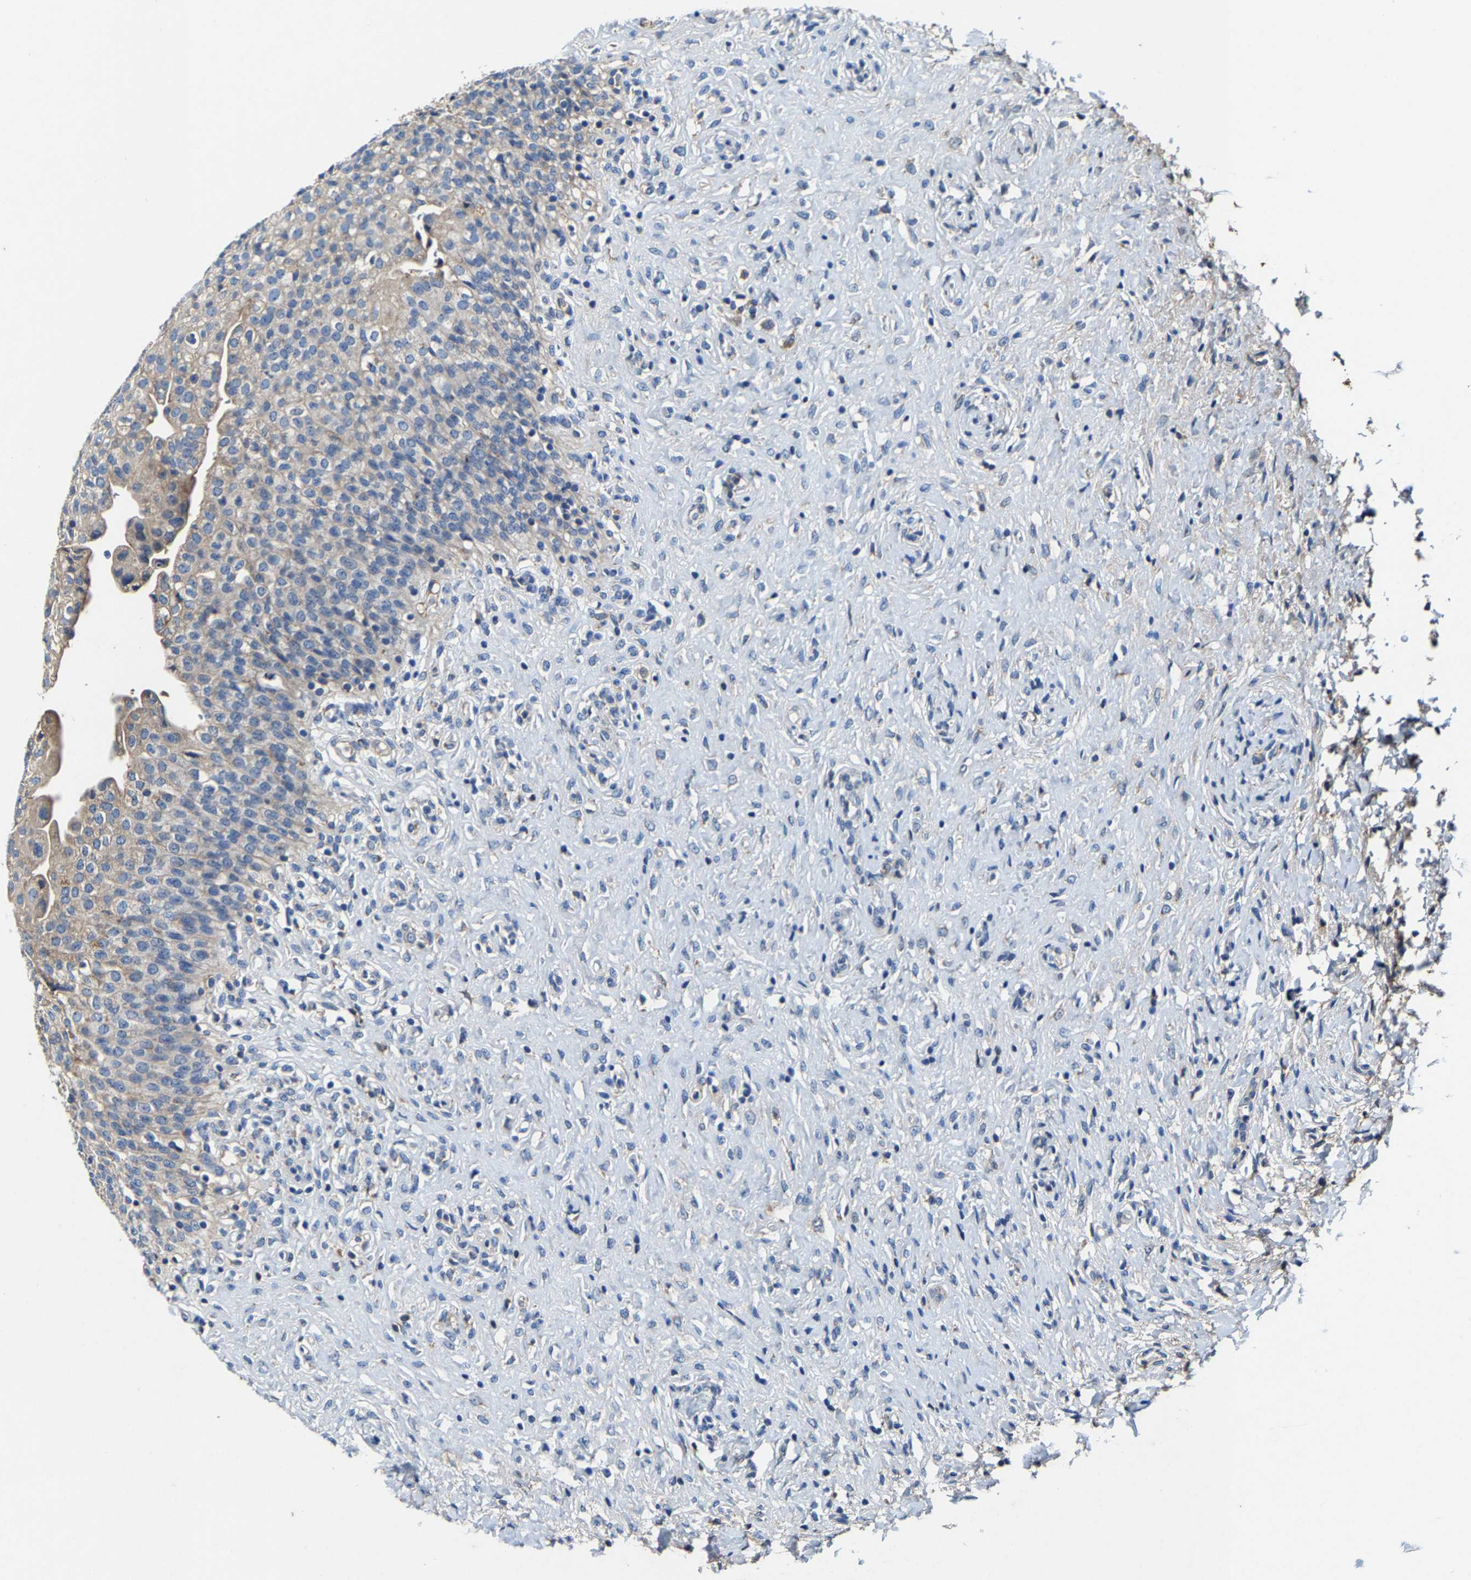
{"staining": {"intensity": "weak", "quantity": "<25%", "location": "cytoplasmic/membranous"}, "tissue": "urinary bladder", "cell_type": "Urothelial cells", "image_type": "normal", "snomed": [{"axis": "morphology", "description": "Urothelial carcinoma, High grade"}, {"axis": "topography", "description": "Urinary bladder"}], "caption": "The immunohistochemistry photomicrograph has no significant positivity in urothelial cells of urinary bladder. (DAB (3,3'-diaminobenzidine) immunohistochemistry with hematoxylin counter stain).", "gene": "SLC25A25", "patient": {"sex": "male", "age": 46}}